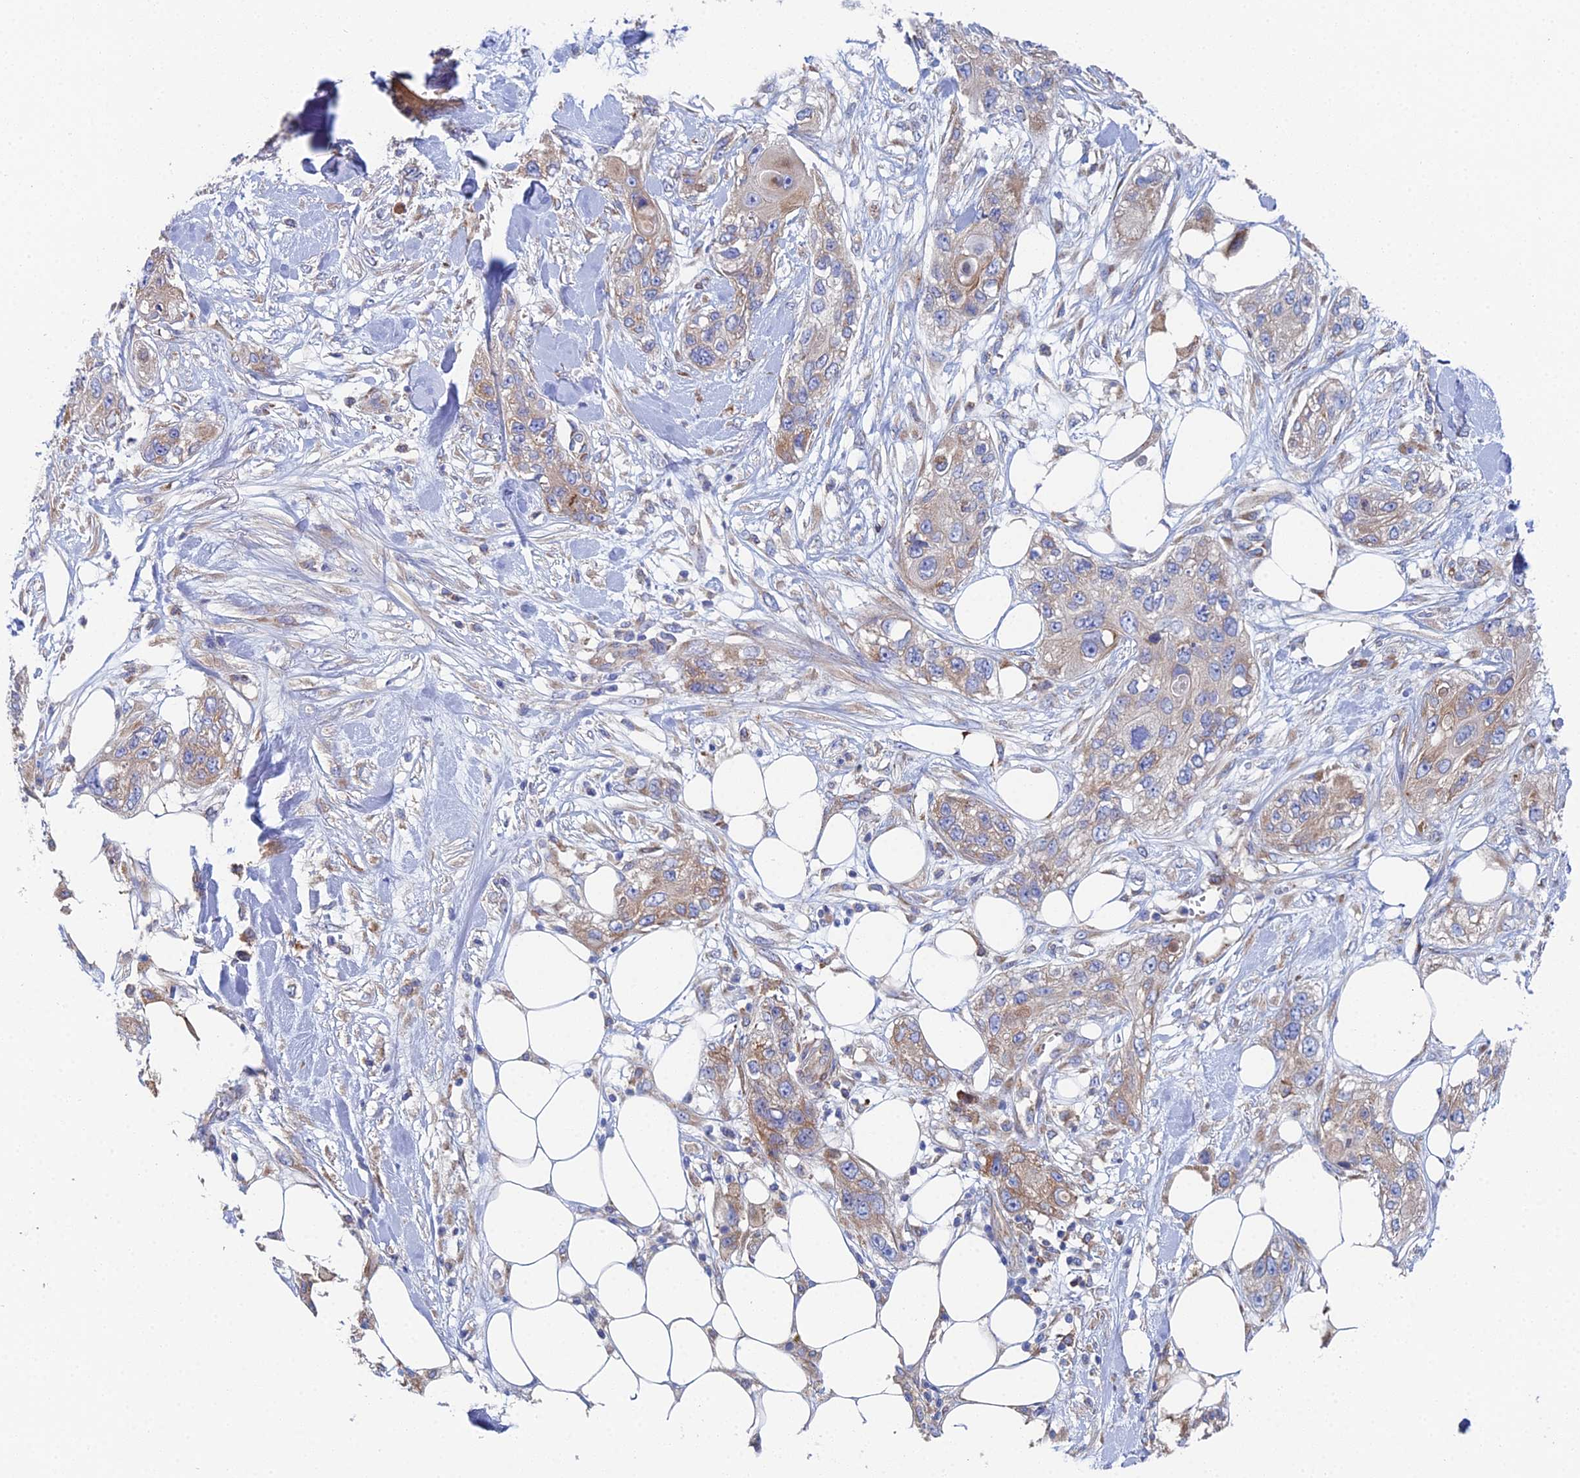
{"staining": {"intensity": "moderate", "quantity": "<25%", "location": "cytoplasmic/membranous"}, "tissue": "skin cancer", "cell_type": "Tumor cells", "image_type": "cancer", "snomed": [{"axis": "morphology", "description": "Normal tissue, NOS"}, {"axis": "morphology", "description": "Squamous cell carcinoma, NOS"}, {"axis": "topography", "description": "Skin"}], "caption": "Immunohistochemical staining of human skin squamous cell carcinoma shows moderate cytoplasmic/membranous protein expression in about <25% of tumor cells. Nuclei are stained in blue.", "gene": "CLCN3", "patient": {"sex": "male", "age": 72}}